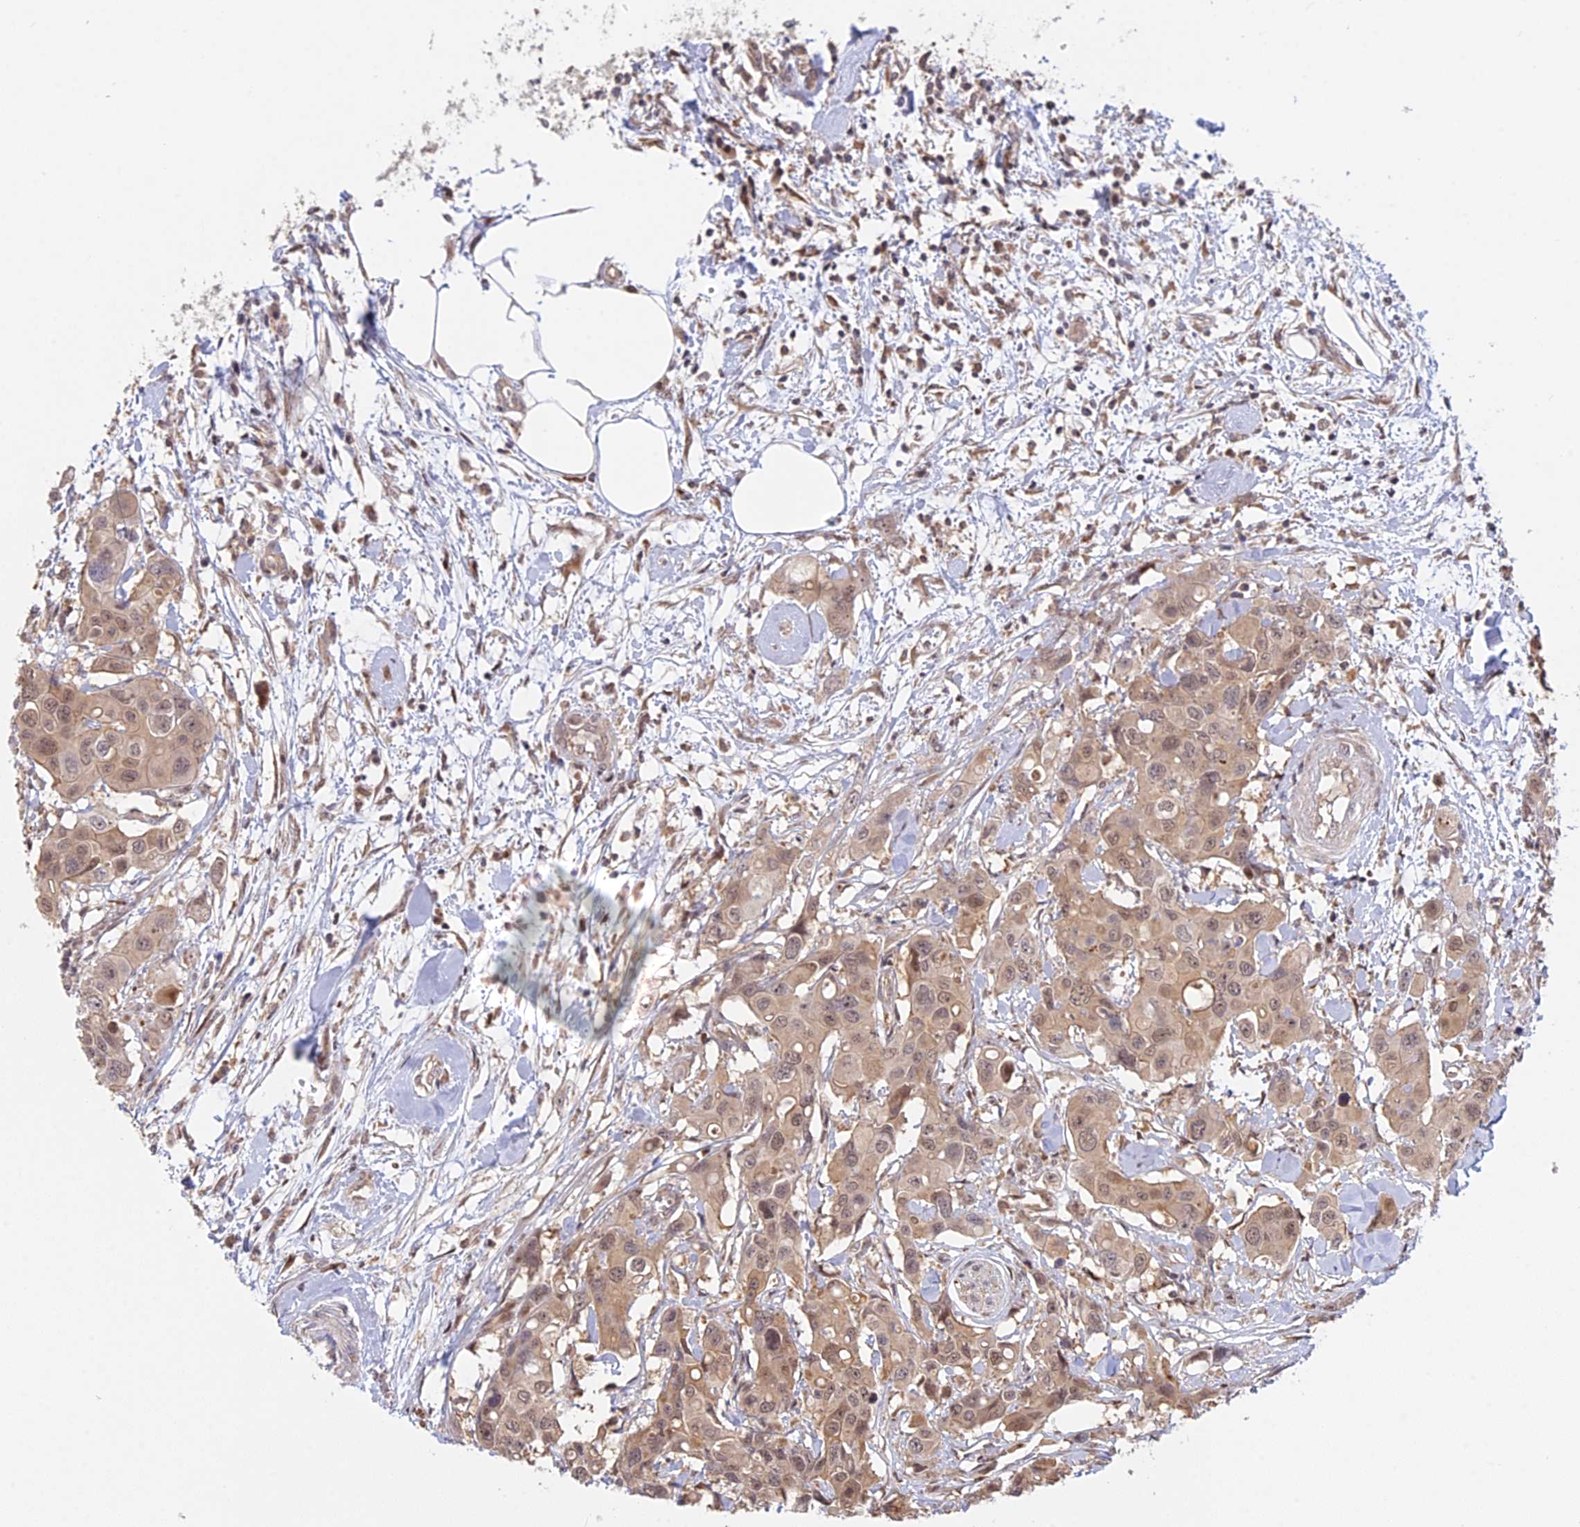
{"staining": {"intensity": "weak", "quantity": ">75%", "location": "nuclear"}, "tissue": "colorectal cancer", "cell_type": "Tumor cells", "image_type": "cancer", "snomed": [{"axis": "morphology", "description": "Adenocarcinoma, NOS"}, {"axis": "topography", "description": "Colon"}], "caption": "Immunohistochemistry (DAB (3,3'-diaminobenzidine)) staining of adenocarcinoma (colorectal) displays weak nuclear protein expression in about >75% of tumor cells.", "gene": "GSKIP", "patient": {"sex": "male", "age": 77}}